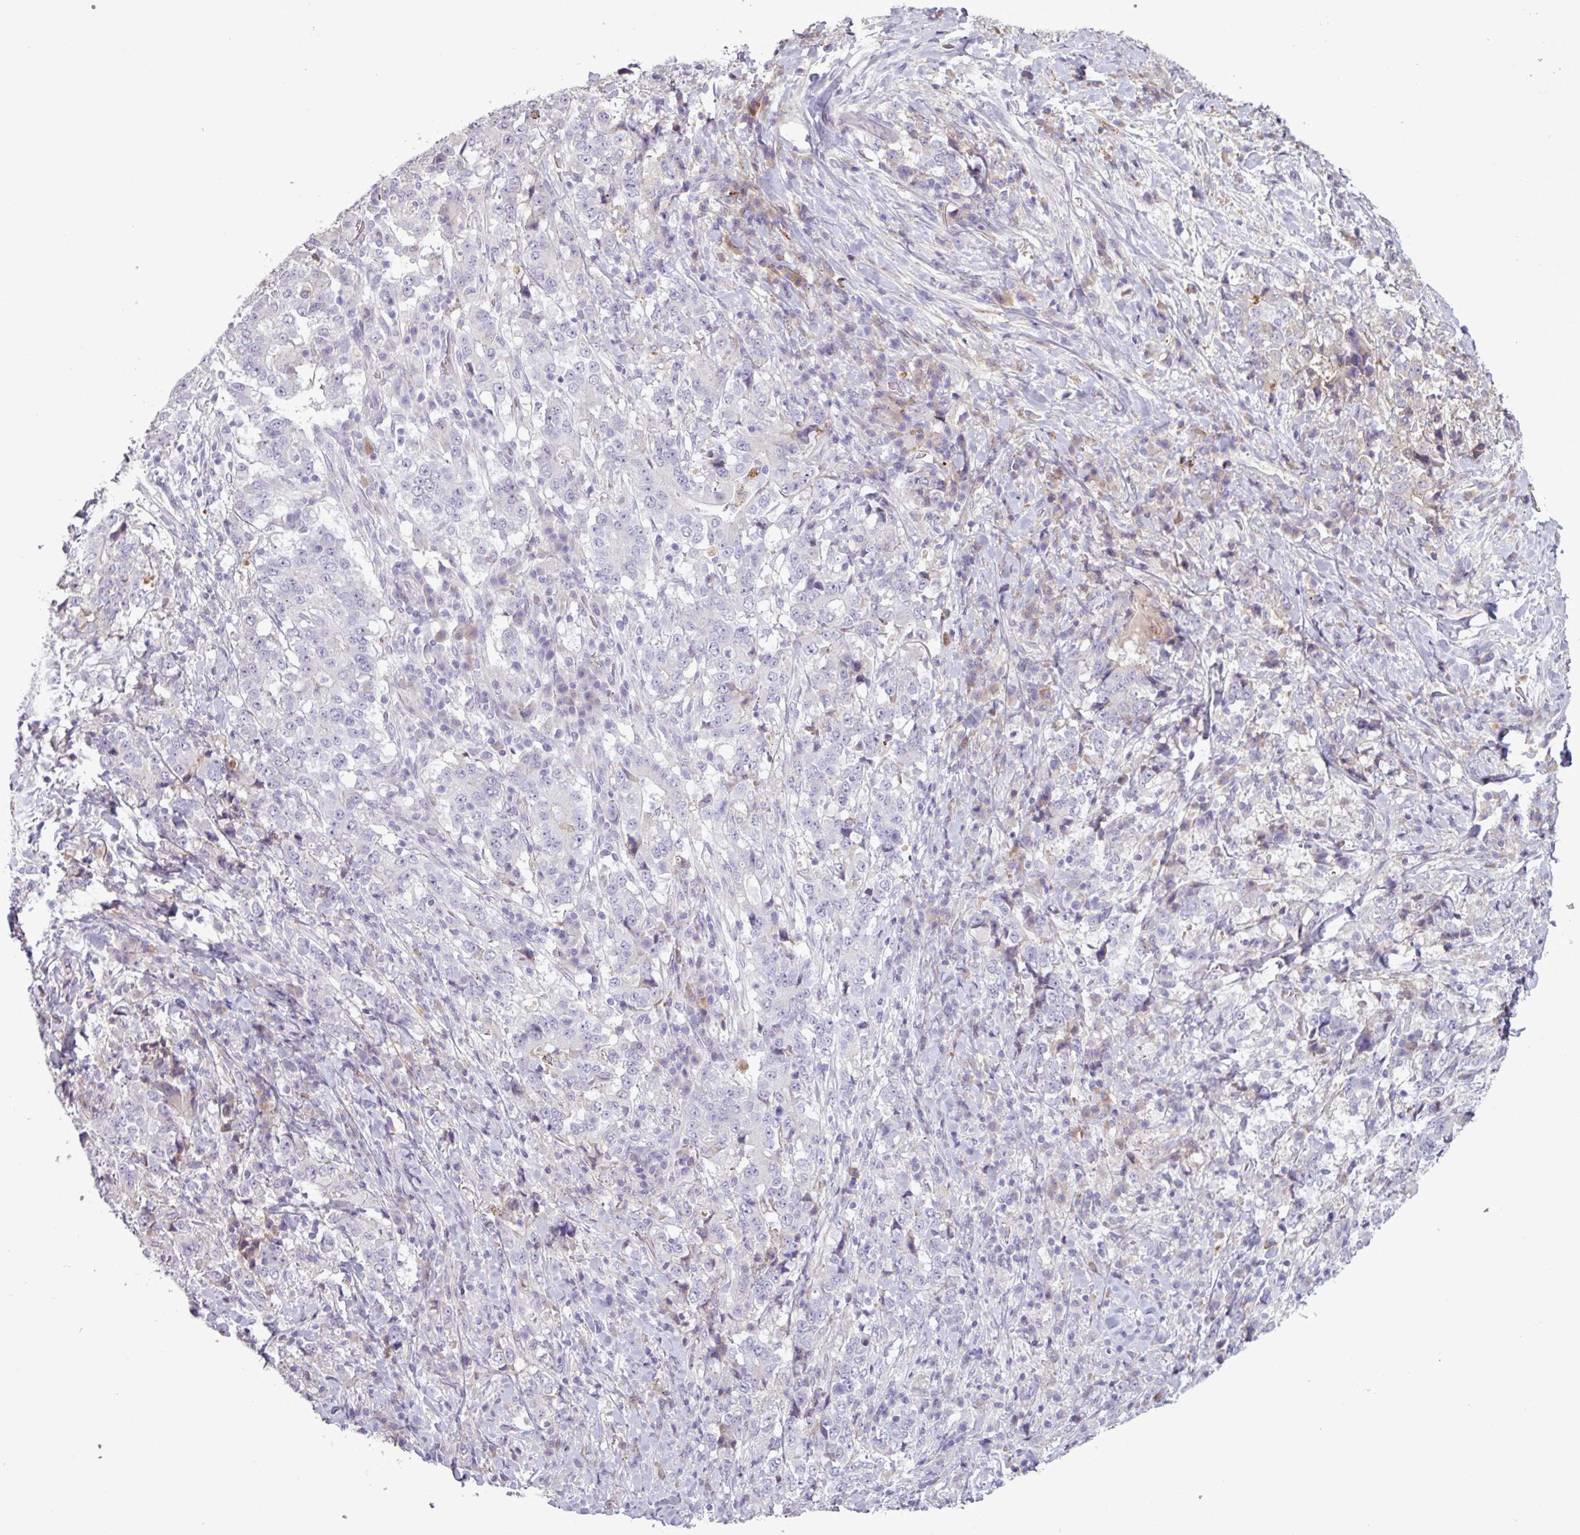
{"staining": {"intensity": "negative", "quantity": "none", "location": "none"}, "tissue": "stomach cancer", "cell_type": "Tumor cells", "image_type": "cancer", "snomed": [{"axis": "morphology", "description": "Normal tissue, NOS"}, {"axis": "morphology", "description": "Adenocarcinoma, NOS"}, {"axis": "topography", "description": "Stomach, upper"}, {"axis": "topography", "description": "Stomach"}], "caption": "The histopathology image reveals no staining of tumor cells in stomach adenocarcinoma.", "gene": "C4B", "patient": {"sex": "male", "age": 59}}